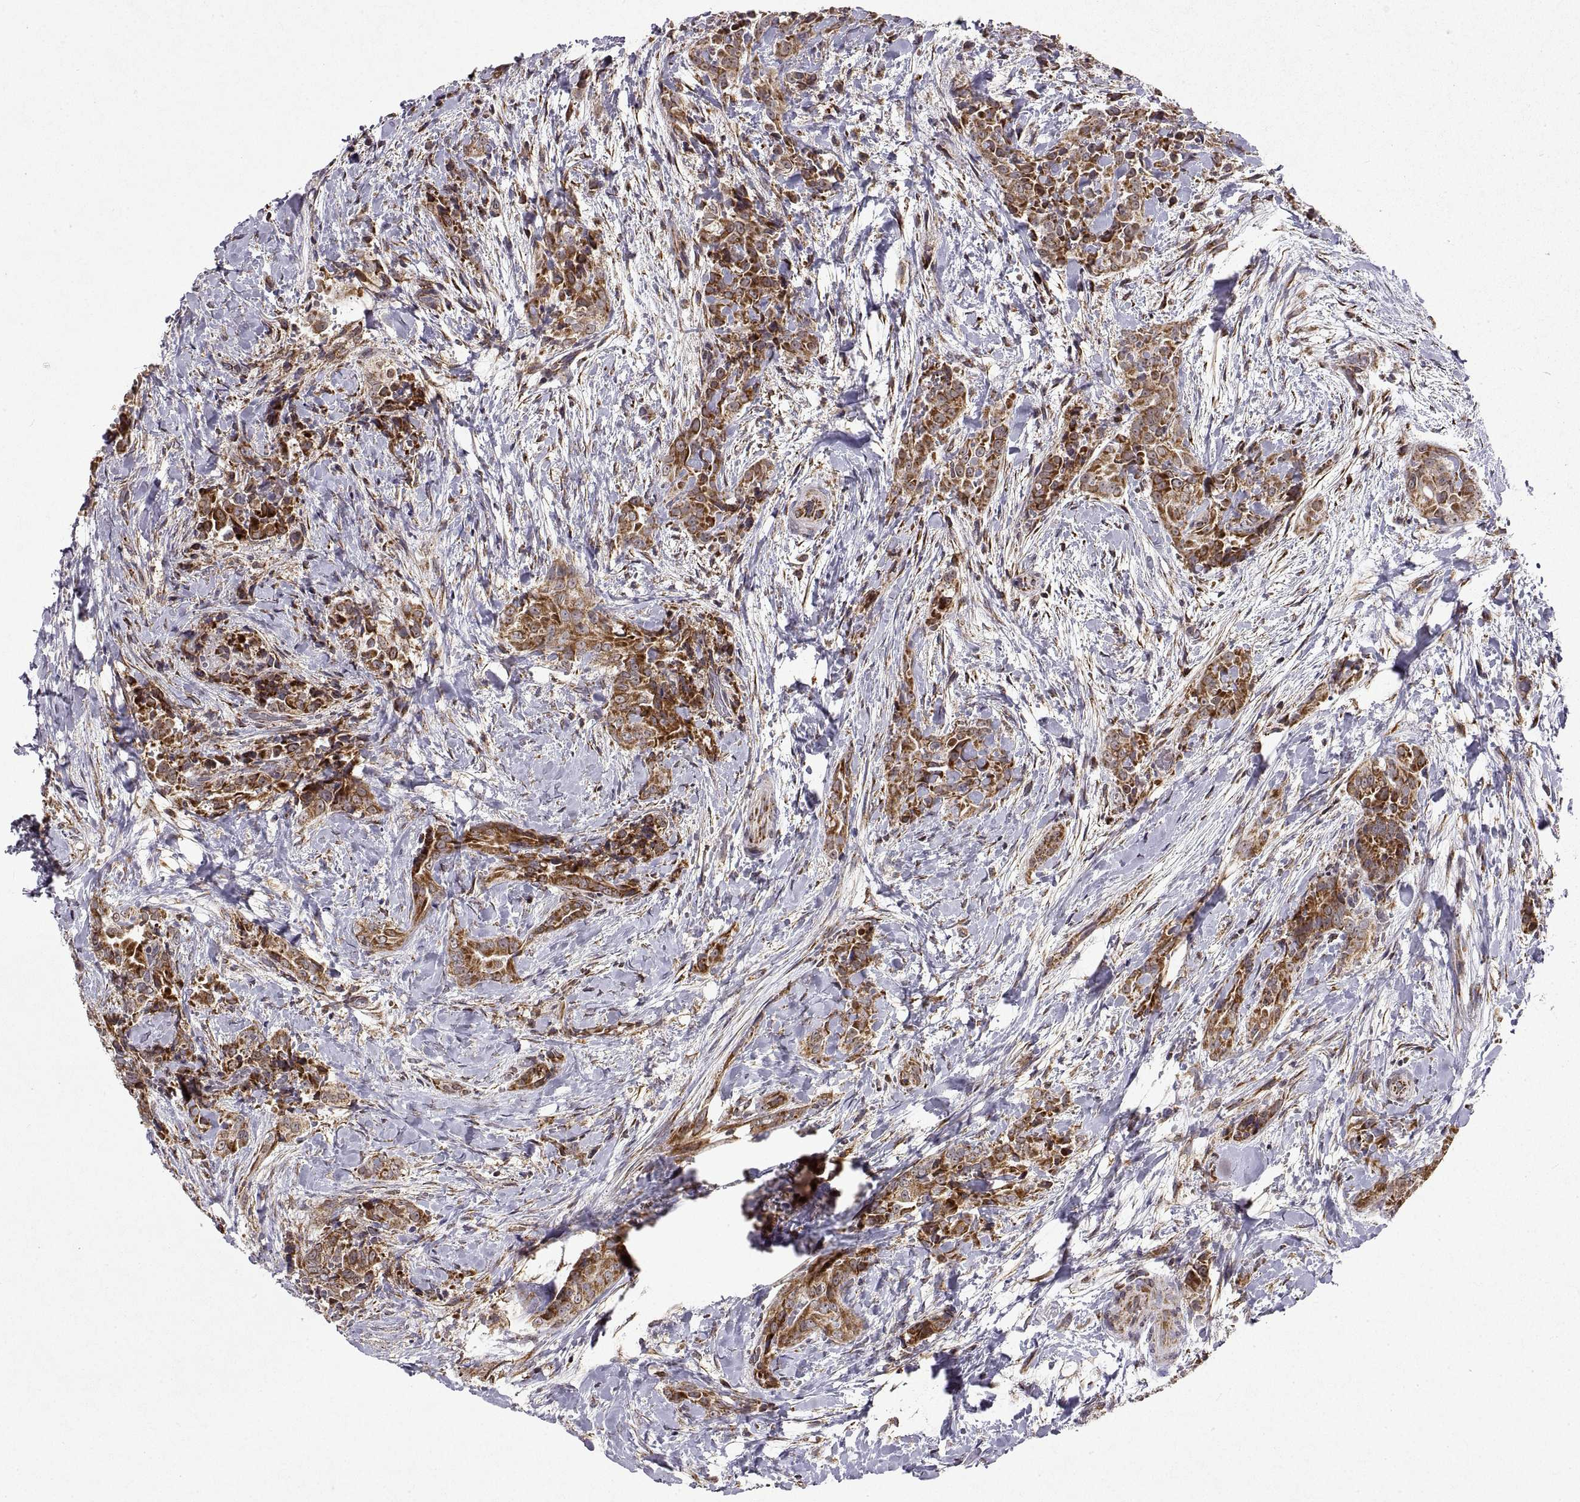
{"staining": {"intensity": "moderate", "quantity": ">75%", "location": "cytoplasmic/membranous"}, "tissue": "thyroid cancer", "cell_type": "Tumor cells", "image_type": "cancer", "snomed": [{"axis": "morphology", "description": "Papillary adenocarcinoma, NOS"}, {"axis": "topography", "description": "Thyroid gland"}], "caption": "Immunohistochemical staining of papillary adenocarcinoma (thyroid) shows medium levels of moderate cytoplasmic/membranous expression in about >75% of tumor cells. The staining was performed using DAB (3,3'-diaminobenzidine), with brown indicating positive protein expression. Nuclei are stained blue with hematoxylin.", "gene": "MANBAL", "patient": {"sex": "male", "age": 61}}